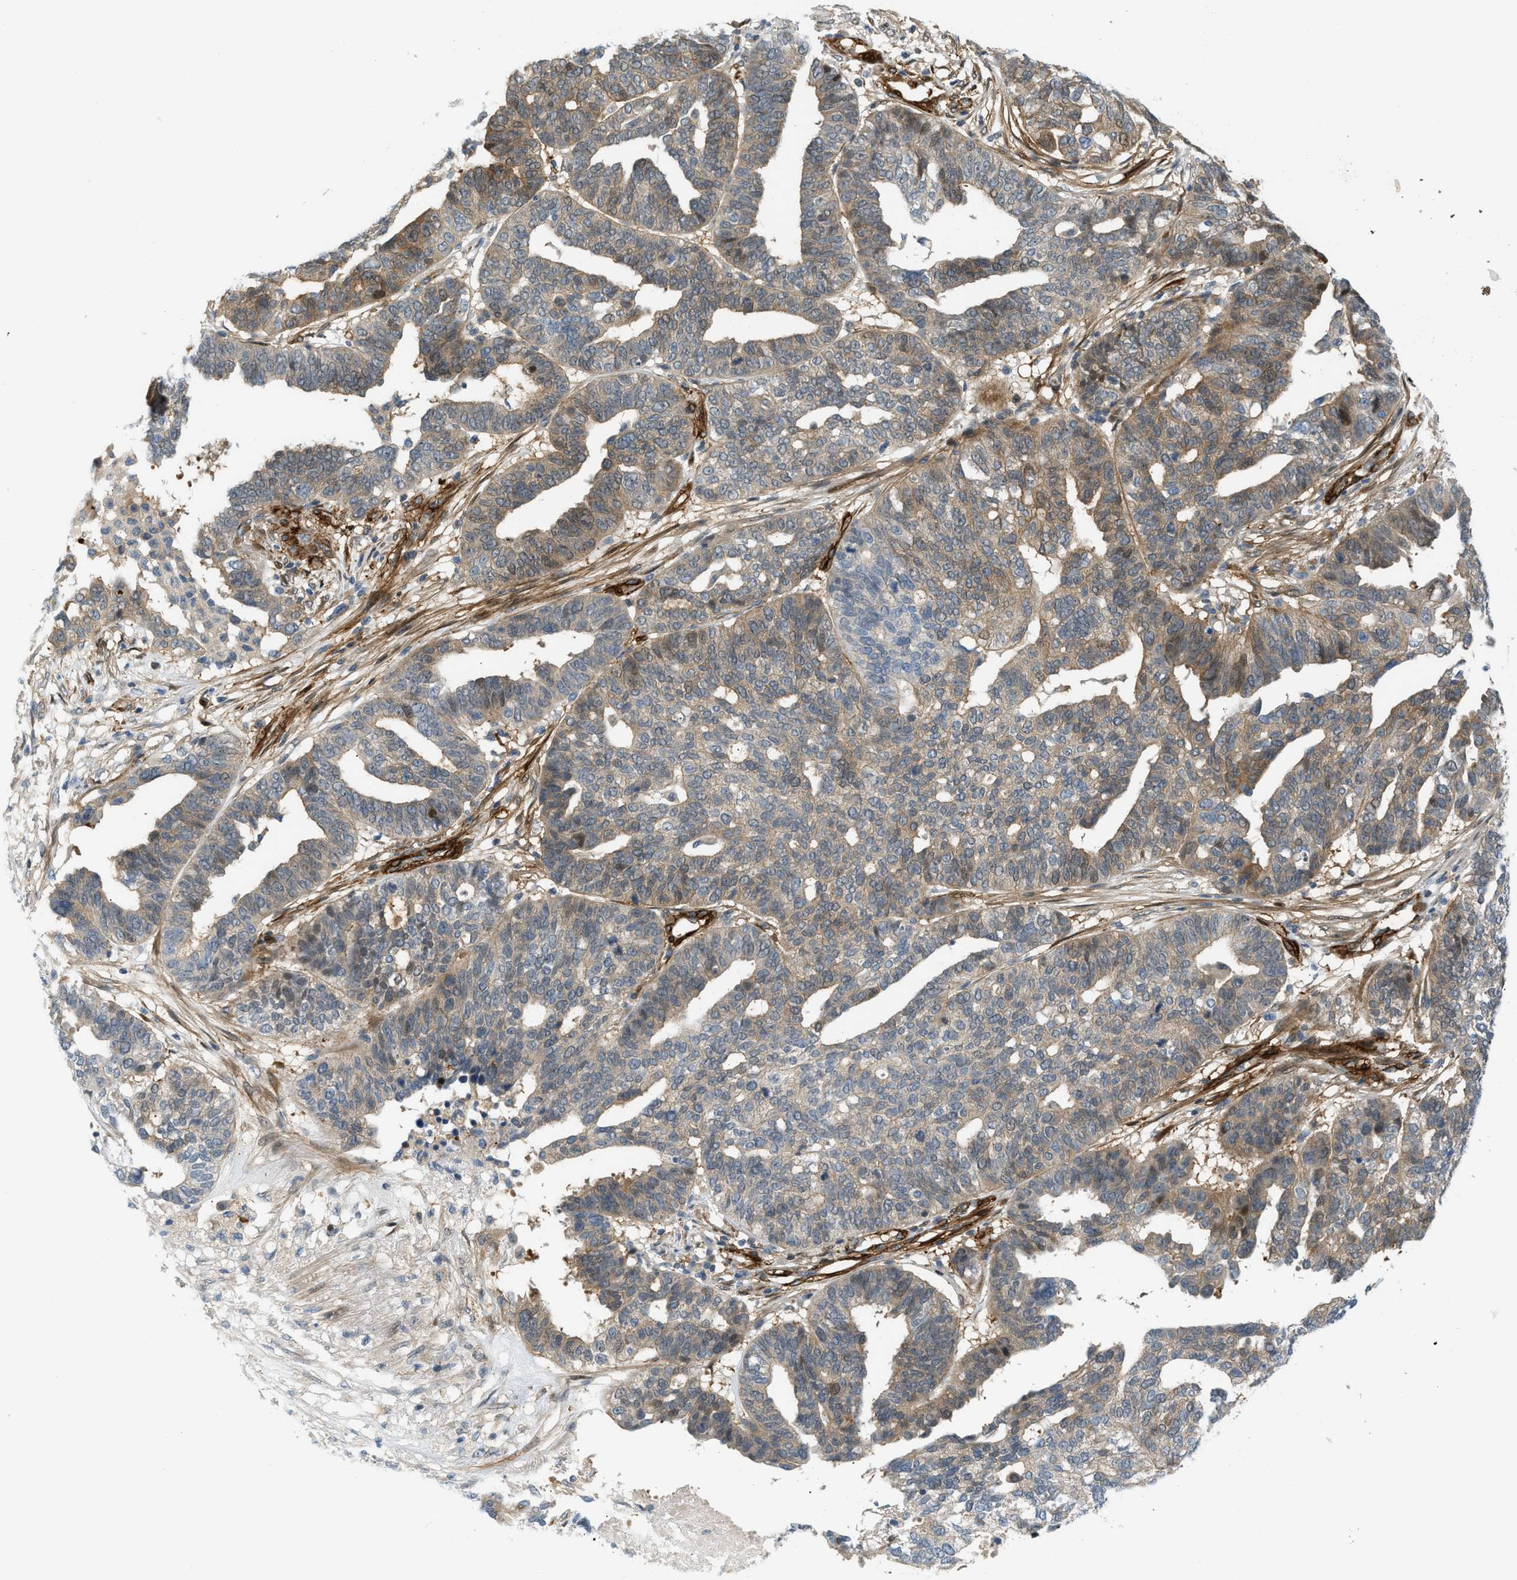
{"staining": {"intensity": "moderate", "quantity": ">75%", "location": "cytoplasmic/membranous"}, "tissue": "ovarian cancer", "cell_type": "Tumor cells", "image_type": "cancer", "snomed": [{"axis": "morphology", "description": "Cystadenocarcinoma, serous, NOS"}, {"axis": "topography", "description": "Ovary"}], "caption": "Human serous cystadenocarcinoma (ovarian) stained with a brown dye displays moderate cytoplasmic/membranous positive staining in approximately >75% of tumor cells.", "gene": "EDNRA", "patient": {"sex": "female", "age": 59}}